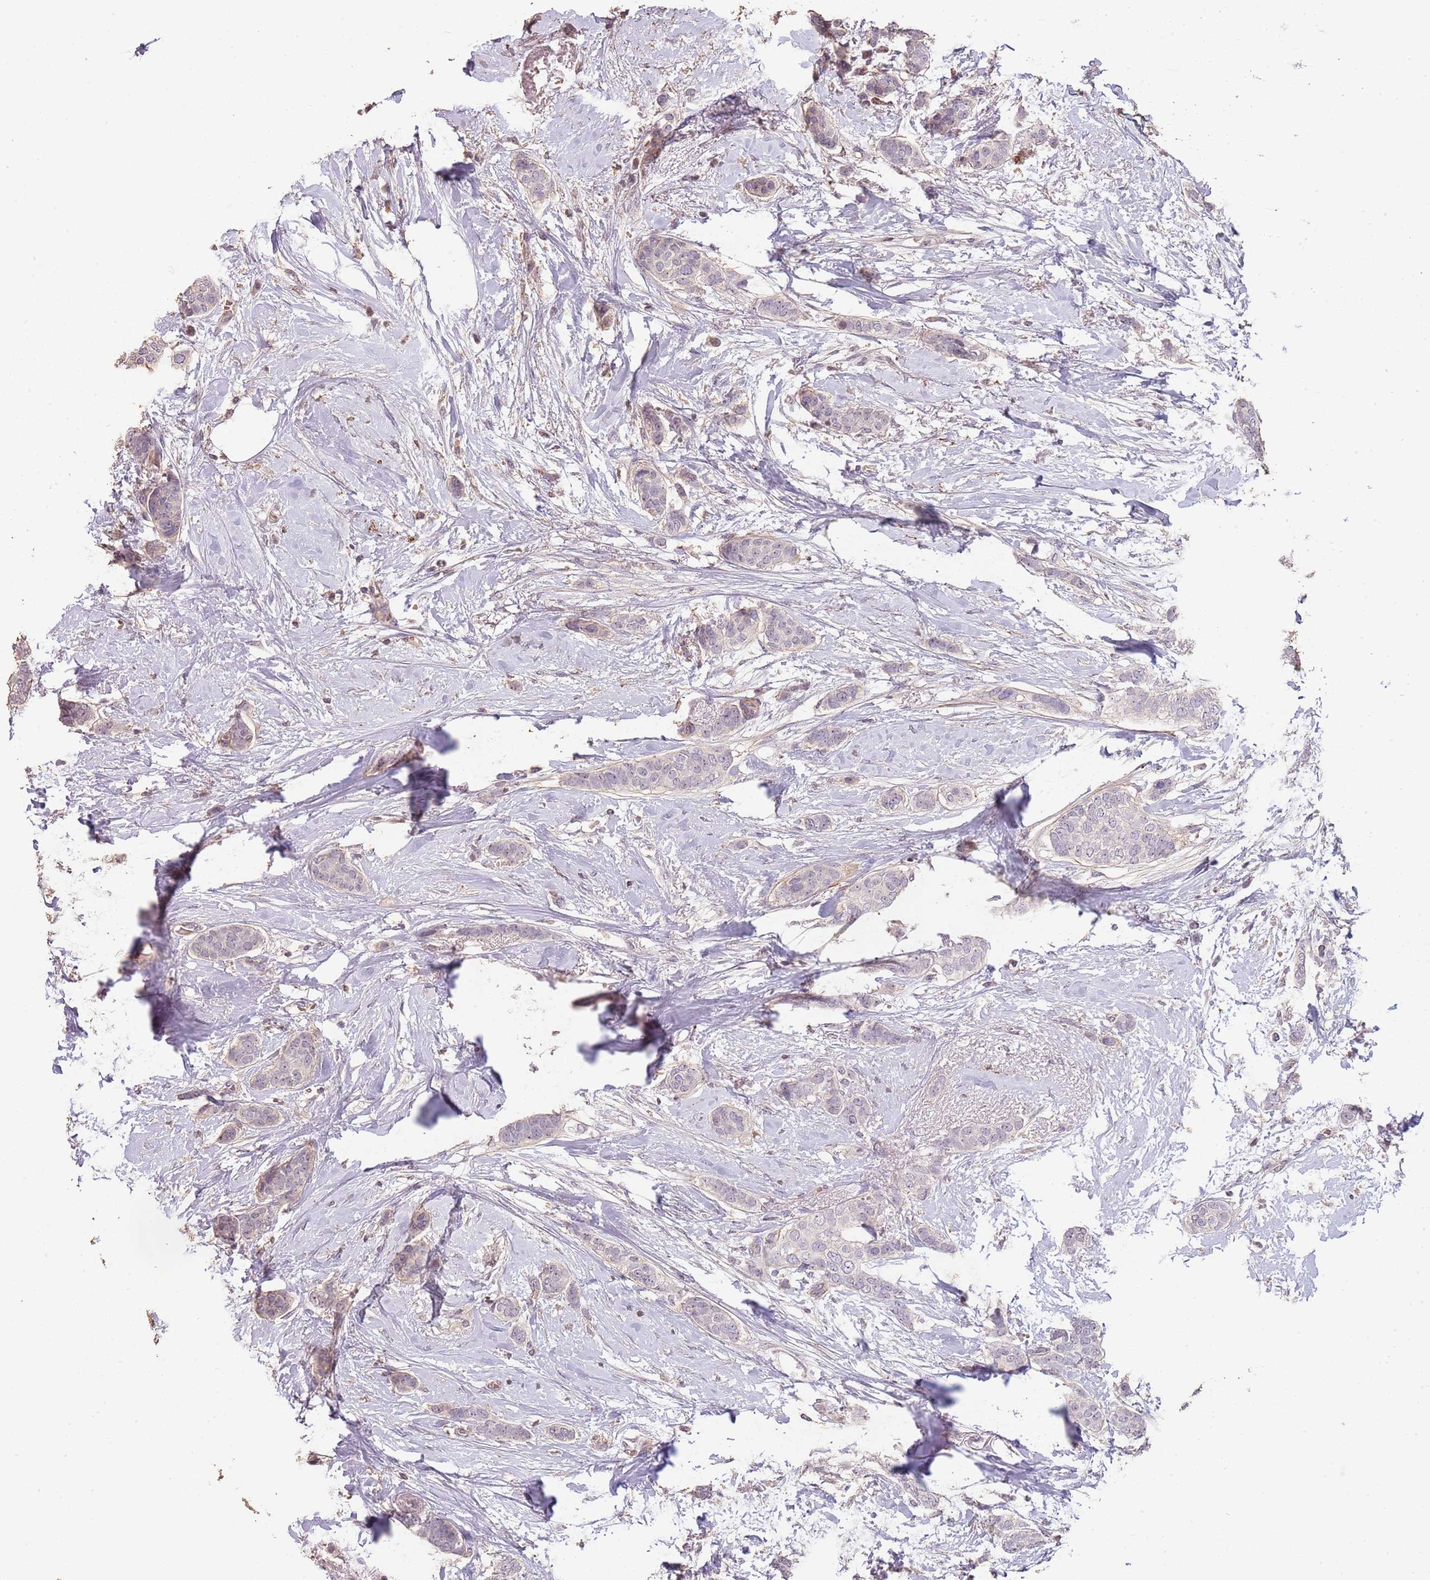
{"staining": {"intensity": "negative", "quantity": "none", "location": "none"}, "tissue": "breast cancer", "cell_type": "Tumor cells", "image_type": "cancer", "snomed": [{"axis": "morphology", "description": "Duct carcinoma"}, {"axis": "topography", "description": "Breast"}], "caption": "IHC photomicrograph of neoplastic tissue: human breast cancer (intraductal carcinoma) stained with DAB shows no significant protein positivity in tumor cells.", "gene": "ADTRP", "patient": {"sex": "female", "age": 72}}